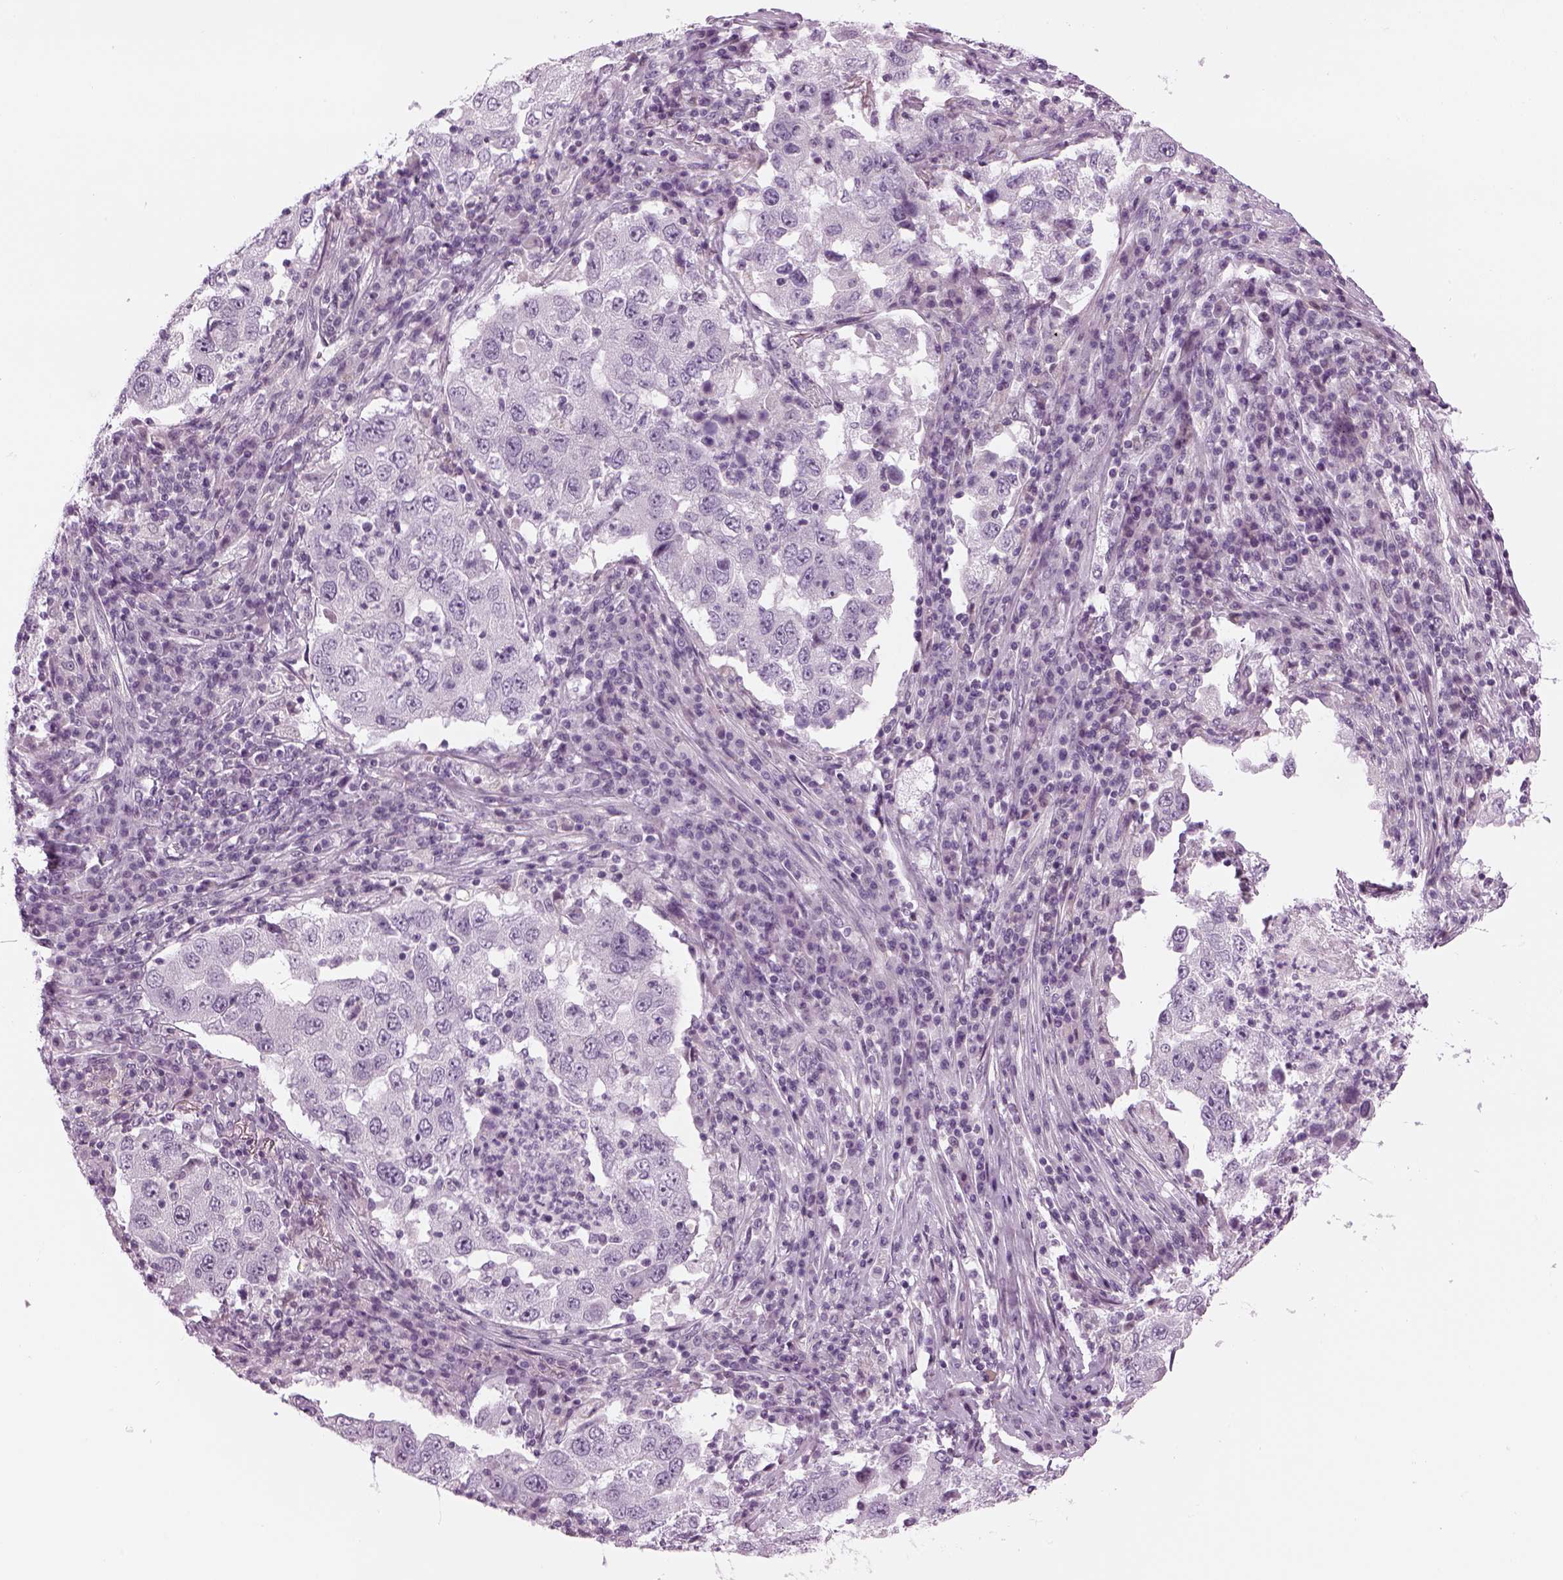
{"staining": {"intensity": "negative", "quantity": "none", "location": "none"}, "tissue": "lung cancer", "cell_type": "Tumor cells", "image_type": "cancer", "snomed": [{"axis": "morphology", "description": "Adenocarcinoma, NOS"}, {"axis": "topography", "description": "Lung"}], "caption": "A micrograph of lung cancer (adenocarcinoma) stained for a protein shows no brown staining in tumor cells.", "gene": "LRRIQ3", "patient": {"sex": "male", "age": 73}}